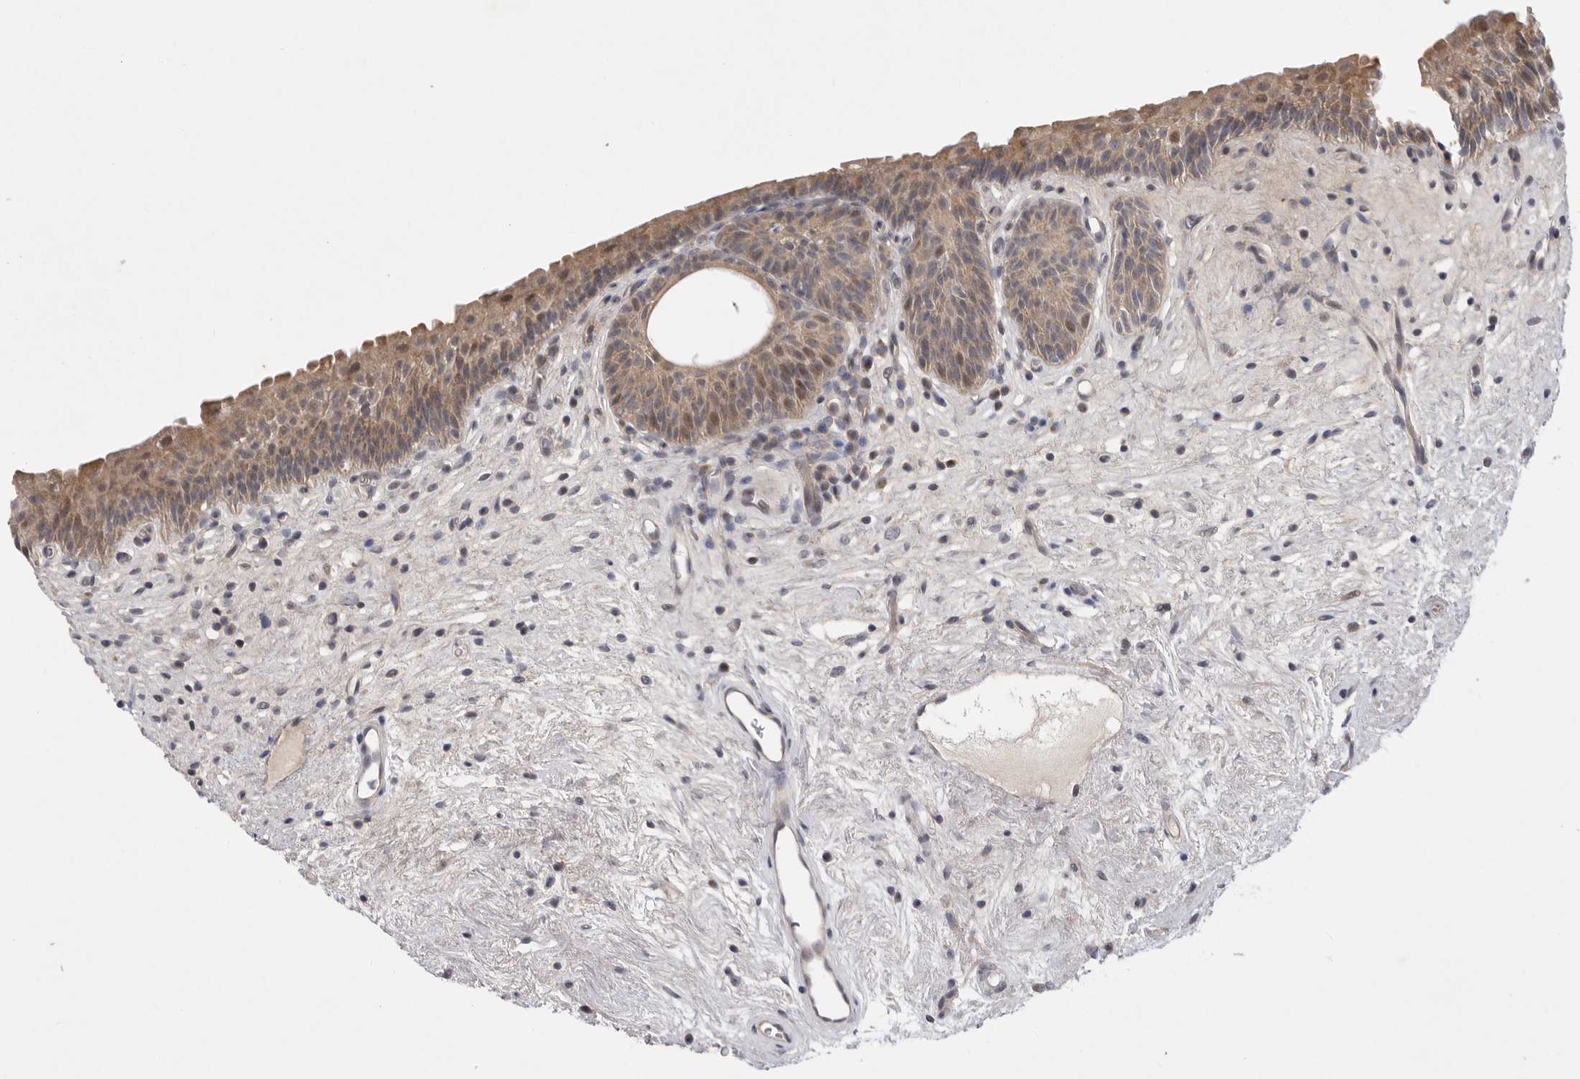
{"staining": {"intensity": "moderate", "quantity": ">75%", "location": "cytoplasmic/membranous"}, "tissue": "urinary bladder", "cell_type": "Urothelial cells", "image_type": "normal", "snomed": [{"axis": "morphology", "description": "Normal tissue, NOS"}, {"axis": "topography", "description": "Urinary bladder"}], "caption": "A medium amount of moderate cytoplasmic/membranous positivity is identified in approximately >75% of urothelial cells in normal urinary bladder. (Brightfield microscopy of DAB IHC at high magnification).", "gene": "FBXO43", "patient": {"sex": "male", "age": 83}}